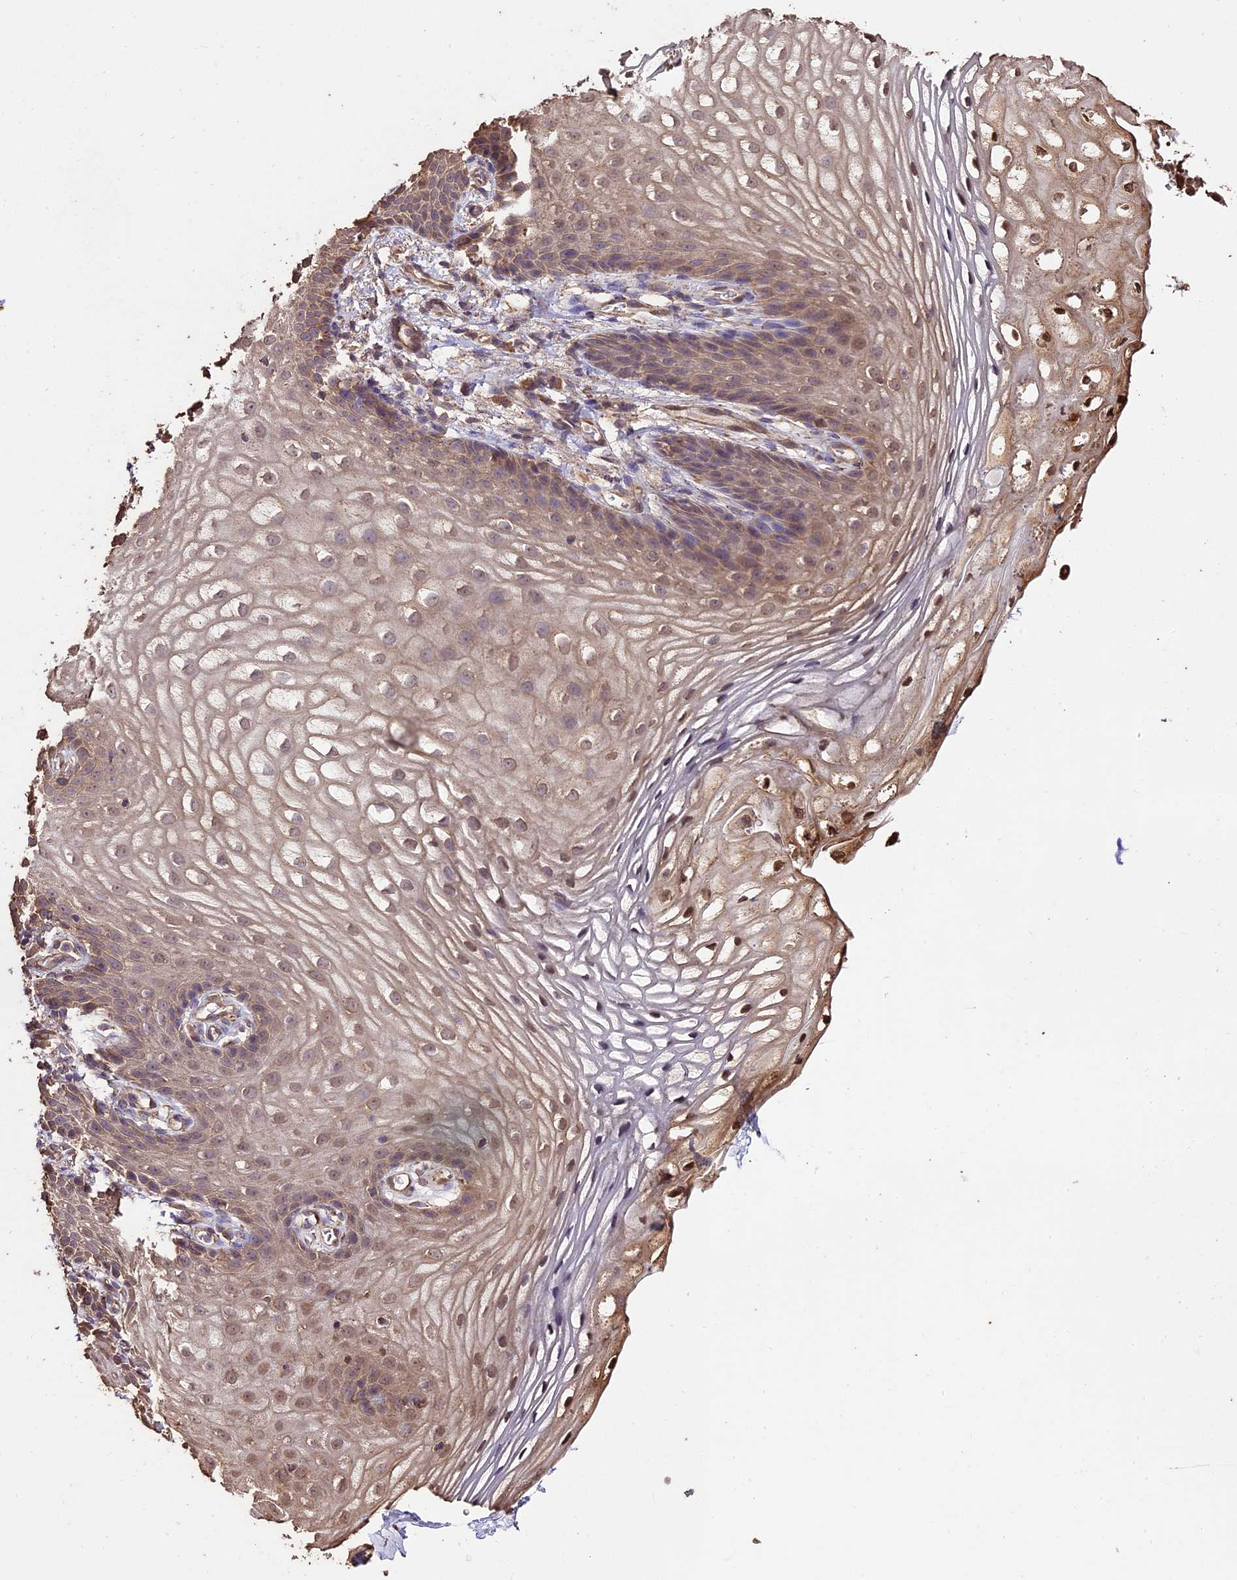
{"staining": {"intensity": "weak", "quantity": "25%-75%", "location": "cytoplasmic/membranous,nuclear"}, "tissue": "vagina", "cell_type": "Squamous epithelial cells", "image_type": "normal", "snomed": [{"axis": "morphology", "description": "Normal tissue, NOS"}, {"axis": "topography", "description": "Vagina"}], "caption": "A micrograph of vagina stained for a protein exhibits weak cytoplasmic/membranous,nuclear brown staining in squamous epithelial cells. (IHC, brightfield microscopy, high magnification).", "gene": "PGPEP1L", "patient": {"sex": "female", "age": 60}}